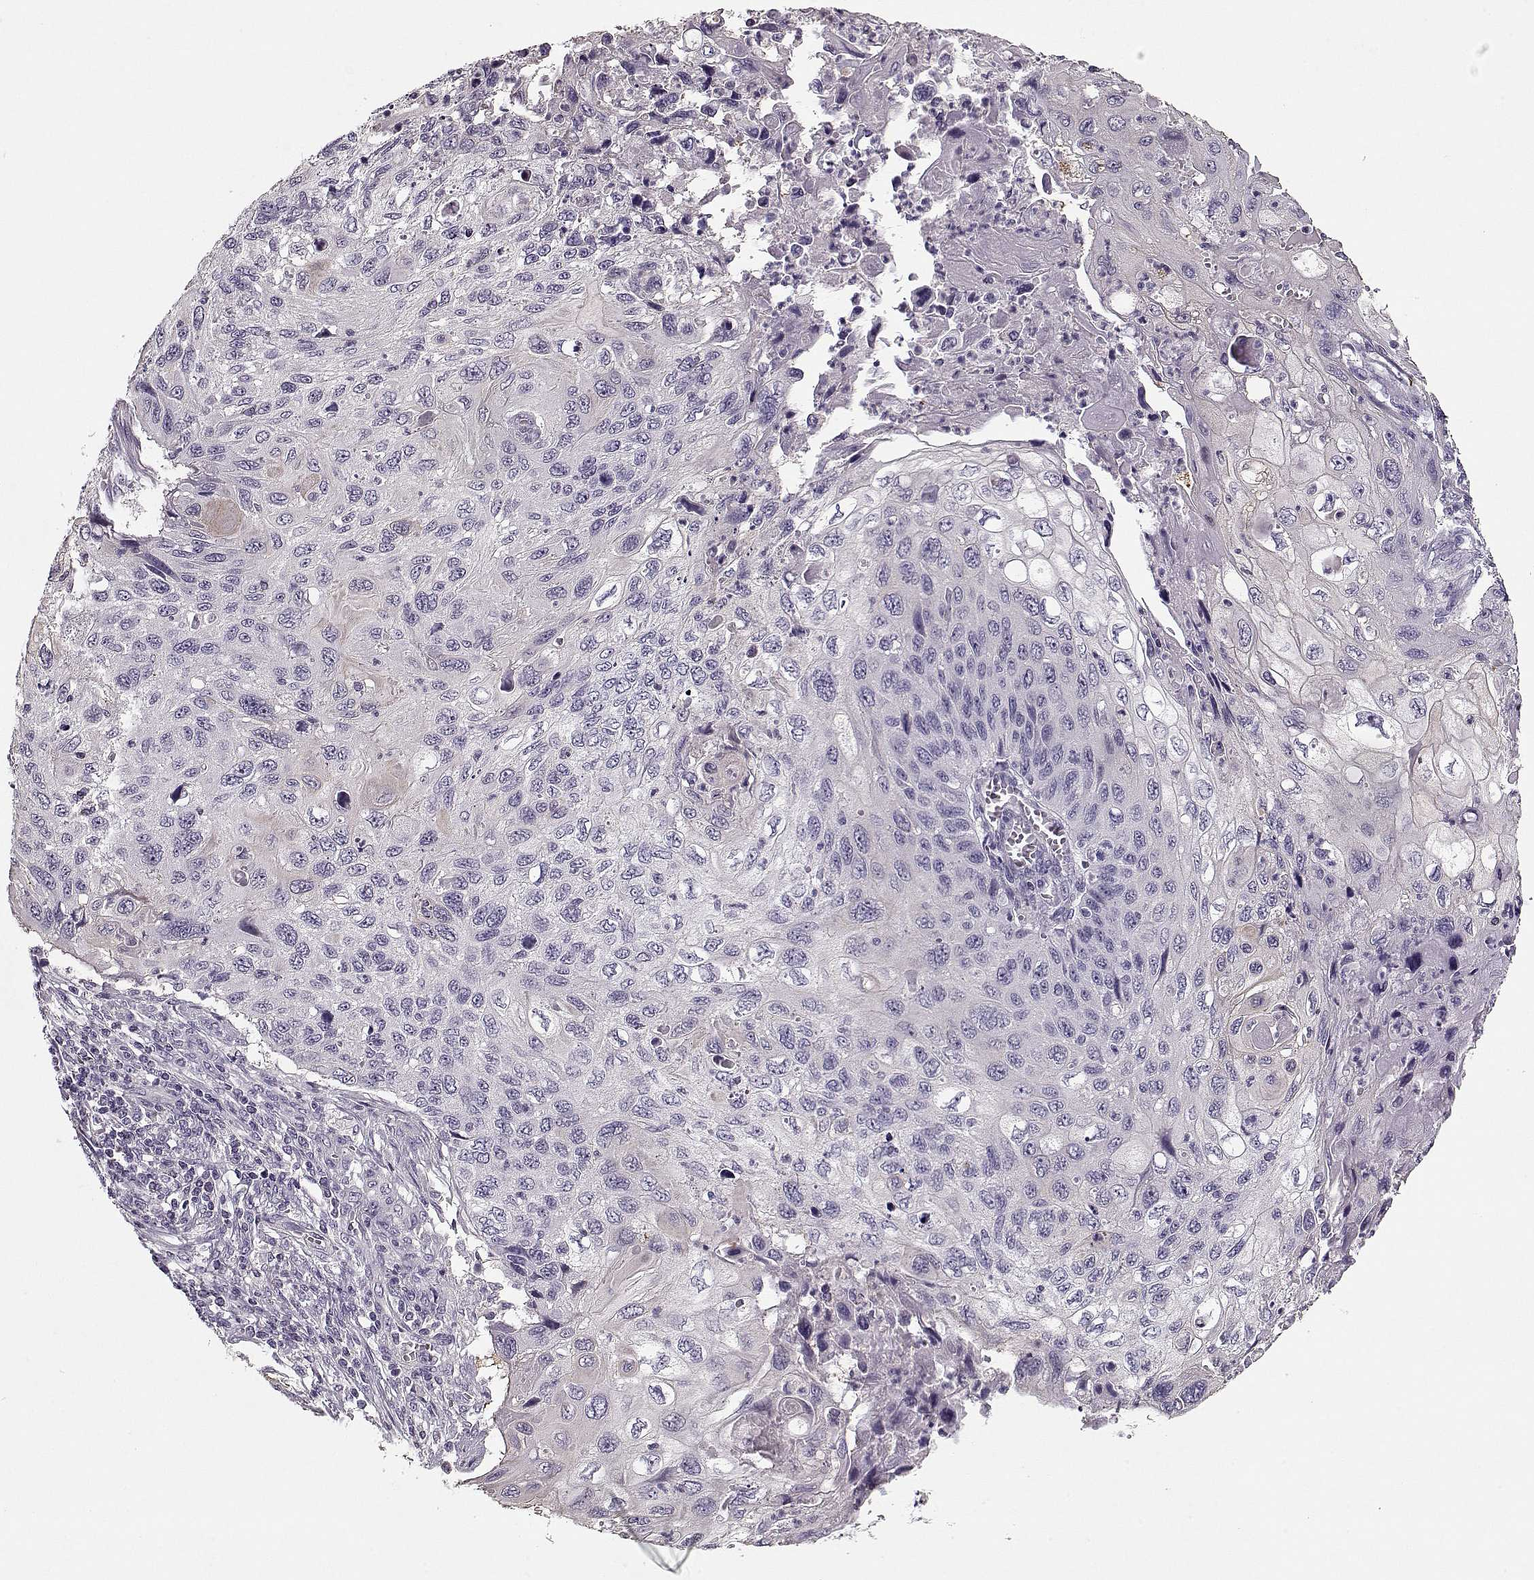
{"staining": {"intensity": "negative", "quantity": "none", "location": "none"}, "tissue": "cervical cancer", "cell_type": "Tumor cells", "image_type": "cancer", "snomed": [{"axis": "morphology", "description": "Squamous cell carcinoma, NOS"}, {"axis": "topography", "description": "Cervix"}], "caption": "Squamous cell carcinoma (cervical) was stained to show a protein in brown. There is no significant expression in tumor cells. Nuclei are stained in blue.", "gene": "CCDC136", "patient": {"sex": "female", "age": 70}}